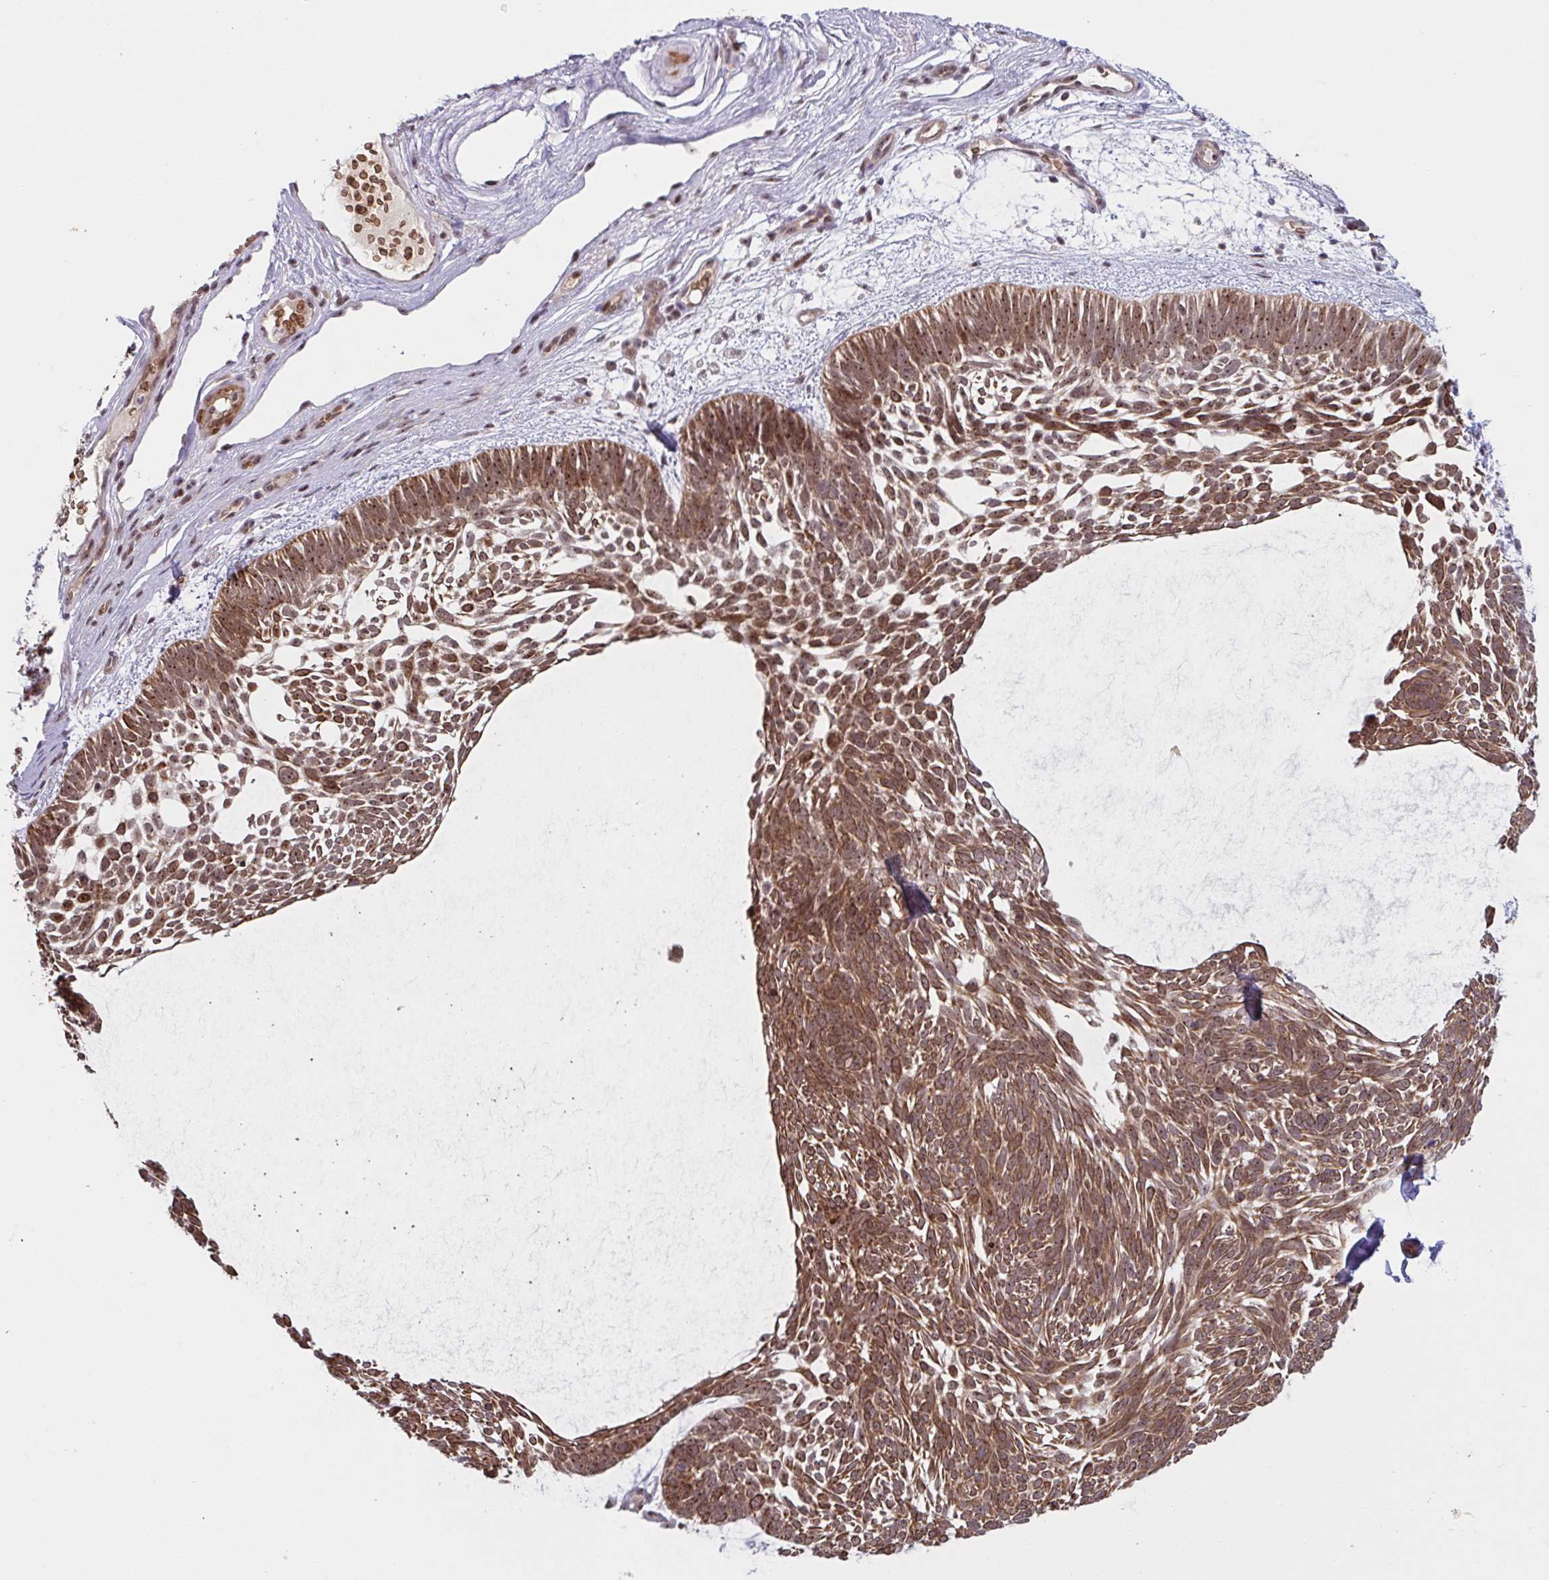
{"staining": {"intensity": "moderate", "quantity": ">75%", "location": "cytoplasmic/membranous,nuclear"}, "tissue": "skin cancer", "cell_type": "Tumor cells", "image_type": "cancer", "snomed": [{"axis": "morphology", "description": "Basal cell carcinoma"}, {"axis": "topography", "description": "Skin"}, {"axis": "topography", "description": "Skin of face"}], "caption": "Immunohistochemical staining of human skin basal cell carcinoma demonstrates medium levels of moderate cytoplasmic/membranous and nuclear protein expression in approximately >75% of tumor cells.", "gene": "NLRP13", "patient": {"sex": "male", "age": 83}}